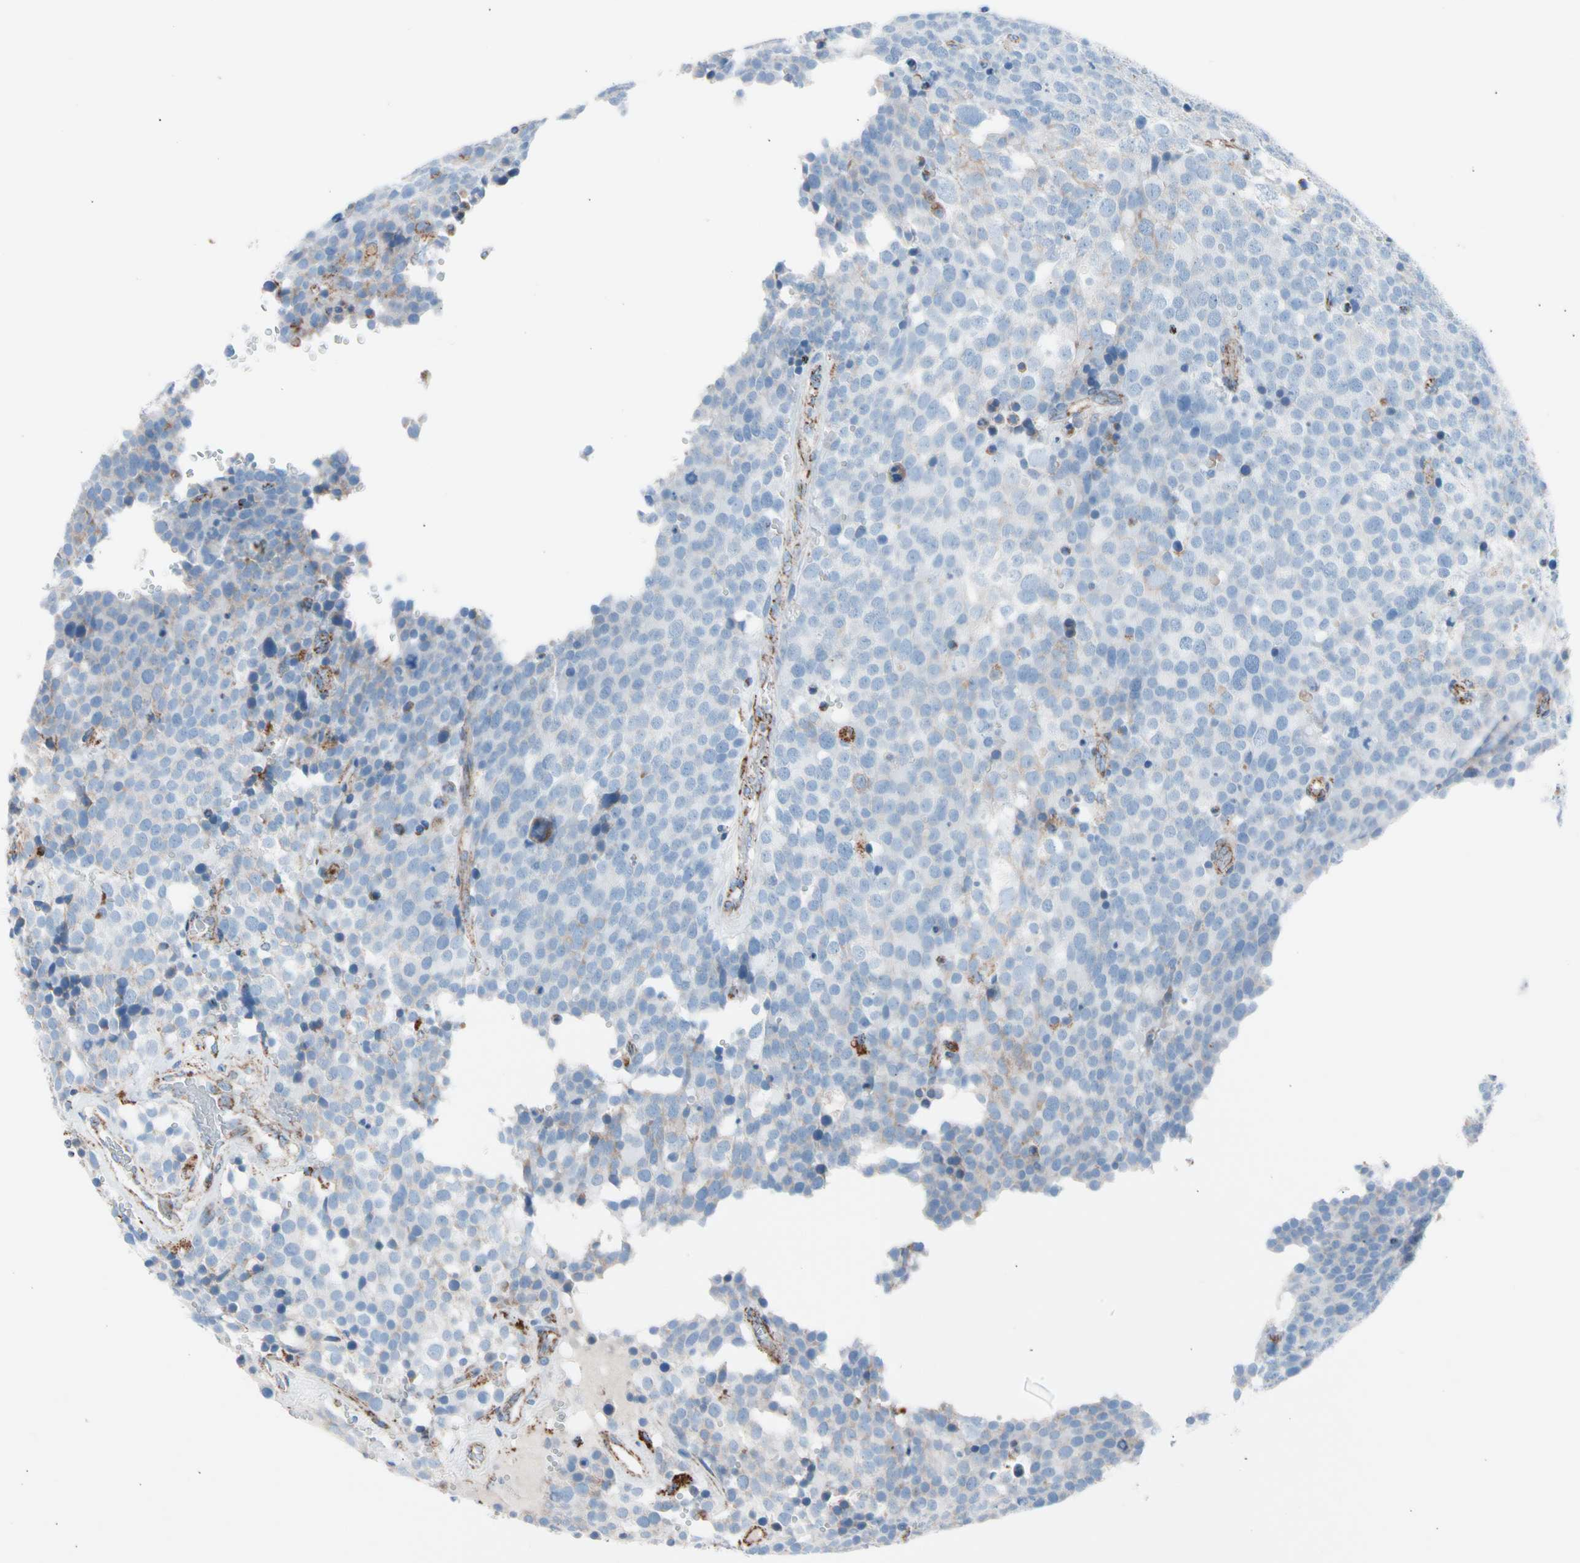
{"staining": {"intensity": "negative", "quantity": "none", "location": "none"}, "tissue": "testis cancer", "cell_type": "Tumor cells", "image_type": "cancer", "snomed": [{"axis": "morphology", "description": "Seminoma, NOS"}, {"axis": "topography", "description": "Testis"}], "caption": "The image demonstrates no significant positivity in tumor cells of testis cancer. The staining is performed using DAB (3,3'-diaminobenzidine) brown chromogen with nuclei counter-stained in using hematoxylin.", "gene": "HK1", "patient": {"sex": "male", "age": 71}}